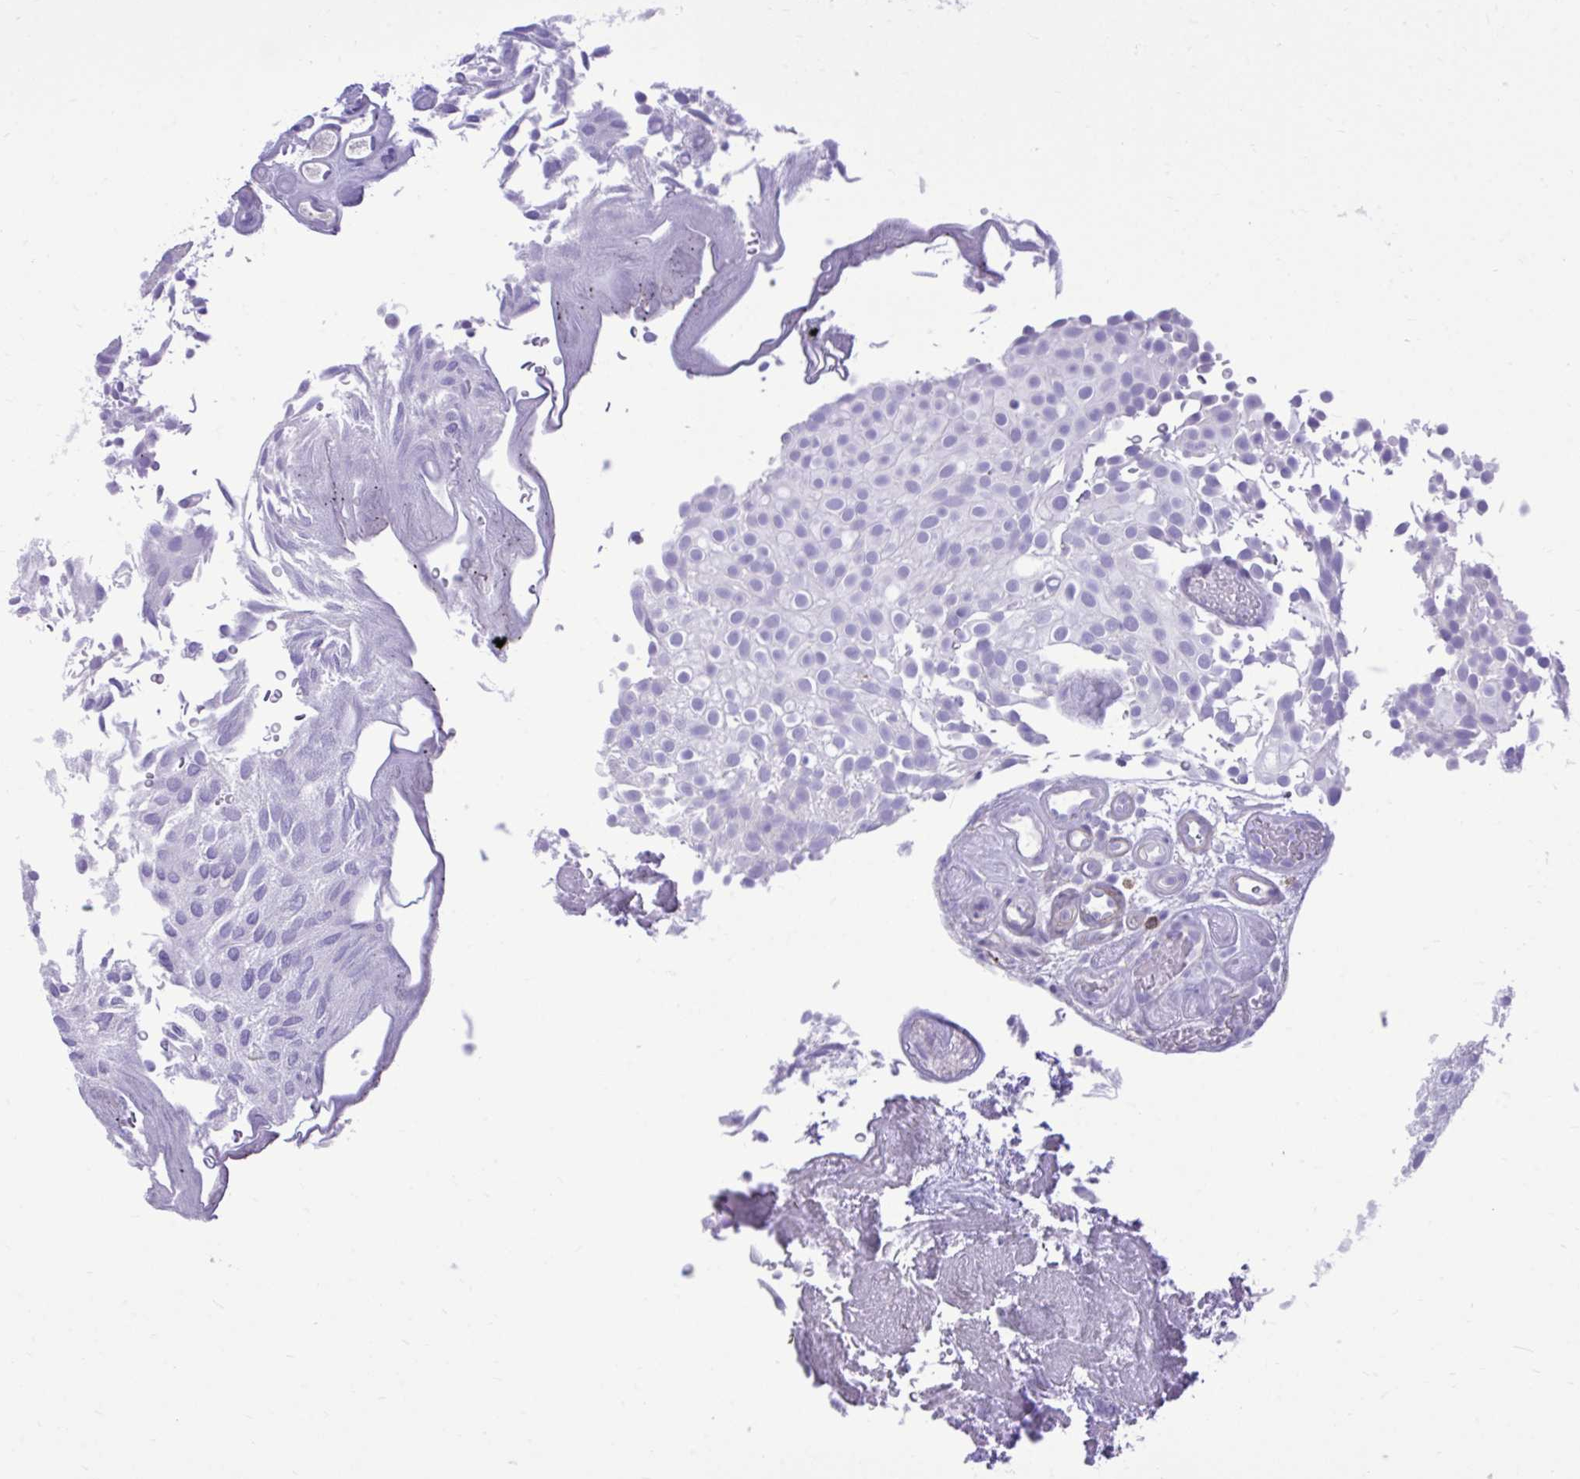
{"staining": {"intensity": "negative", "quantity": "none", "location": "none"}, "tissue": "urothelial cancer", "cell_type": "Tumor cells", "image_type": "cancer", "snomed": [{"axis": "morphology", "description": "Urothelial carcinoma, Low grade"}, {"axis": "topography", "description": "Urinary bladder"}], "caption": "Micrograph shows no protein positivity in tumor cells of low-grade urothelial carcinoma tissue.", "gene": "TLR7", "patient": {"sex": "male", "age": 78}}